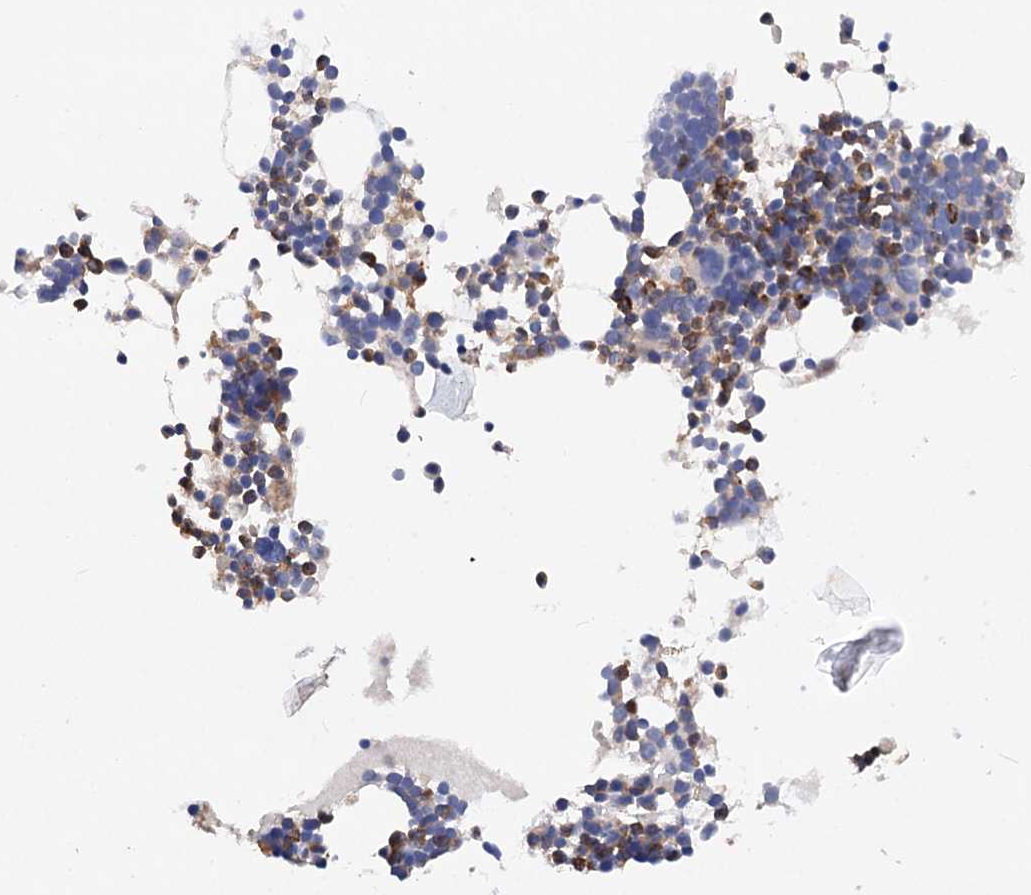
{"staining": {"intensity": "moderate", "quantity": "<25%", "location": "cytoplasmic/membranous"}, "tissue": "bone marrow", "cell_type": "Hematopoietic cells", "image_type": "normal", "snomed": [{"axis": "morphology", "description": "Normal tissue, NOS"}, {"axis": "topography", "description": "Bone marrow"}], "caption": "This photomicrograph shows unremarkable bone marrow stained with immunohistochemistry to label a protein in brown. The cytoplasmic/membranous of hematopoietic cells show moderate positivity for the protein. Nuclei are counter-stained blue.", "gene": "CSAD", "patient": {"sex": "female", "age": 89}}